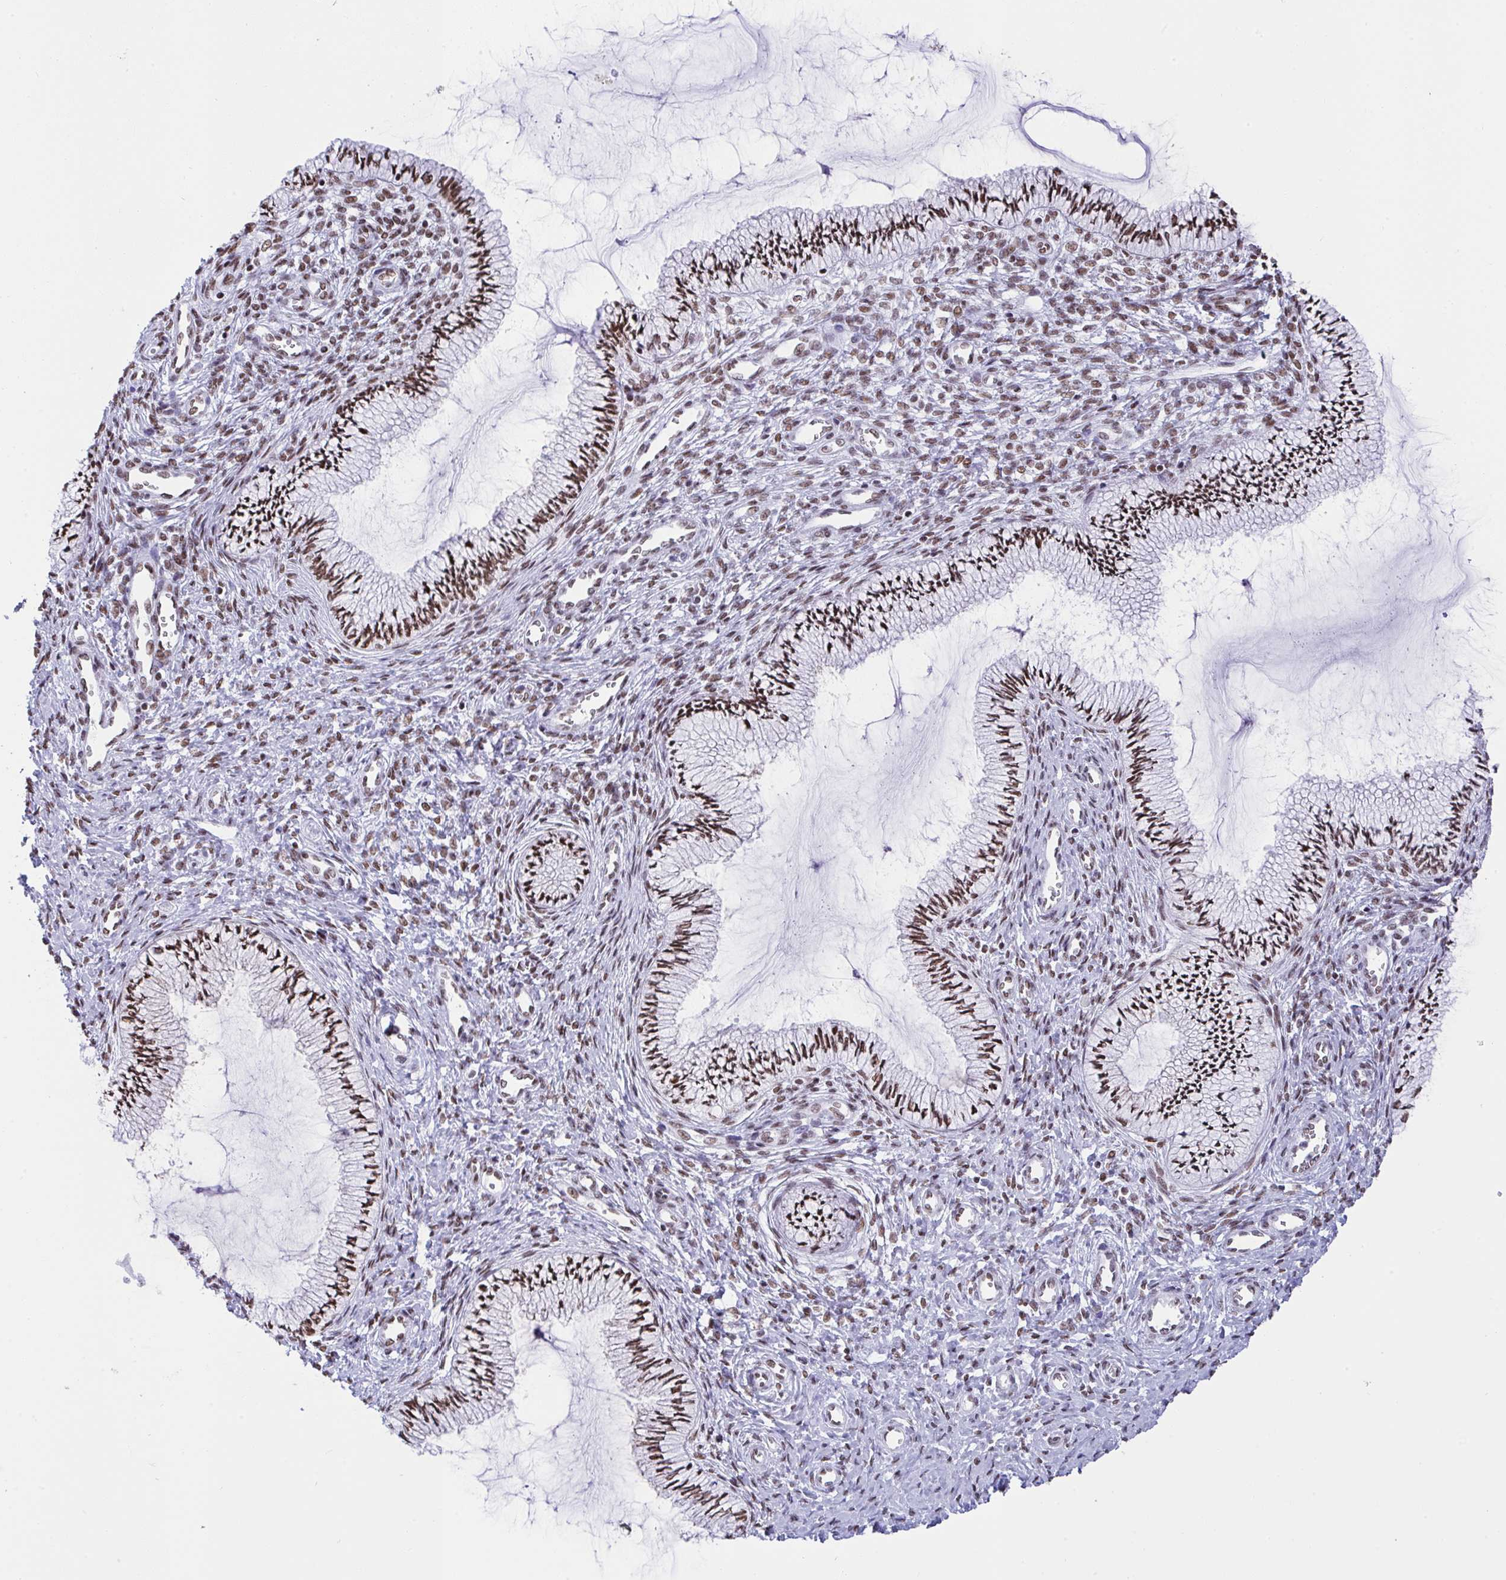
{"staining": {"intensity": "strong", "quantity": ">75%", "location": "nuclear"}, "tissue": "cervix", "cell_type": "Glandular cells", "image_type": "normal", "snomed": [{"axis": "morphology", "description": "Normal tissue, NOS"}, {"axis": "topography", "description": "Cervix"}], "caption": "Cervix stained for a protein (brown) reveals strong nuclear positive expression in about >75% of glandular cells.", "gene": "DDX52", "patient": {"sex": "female", "age": 24}}